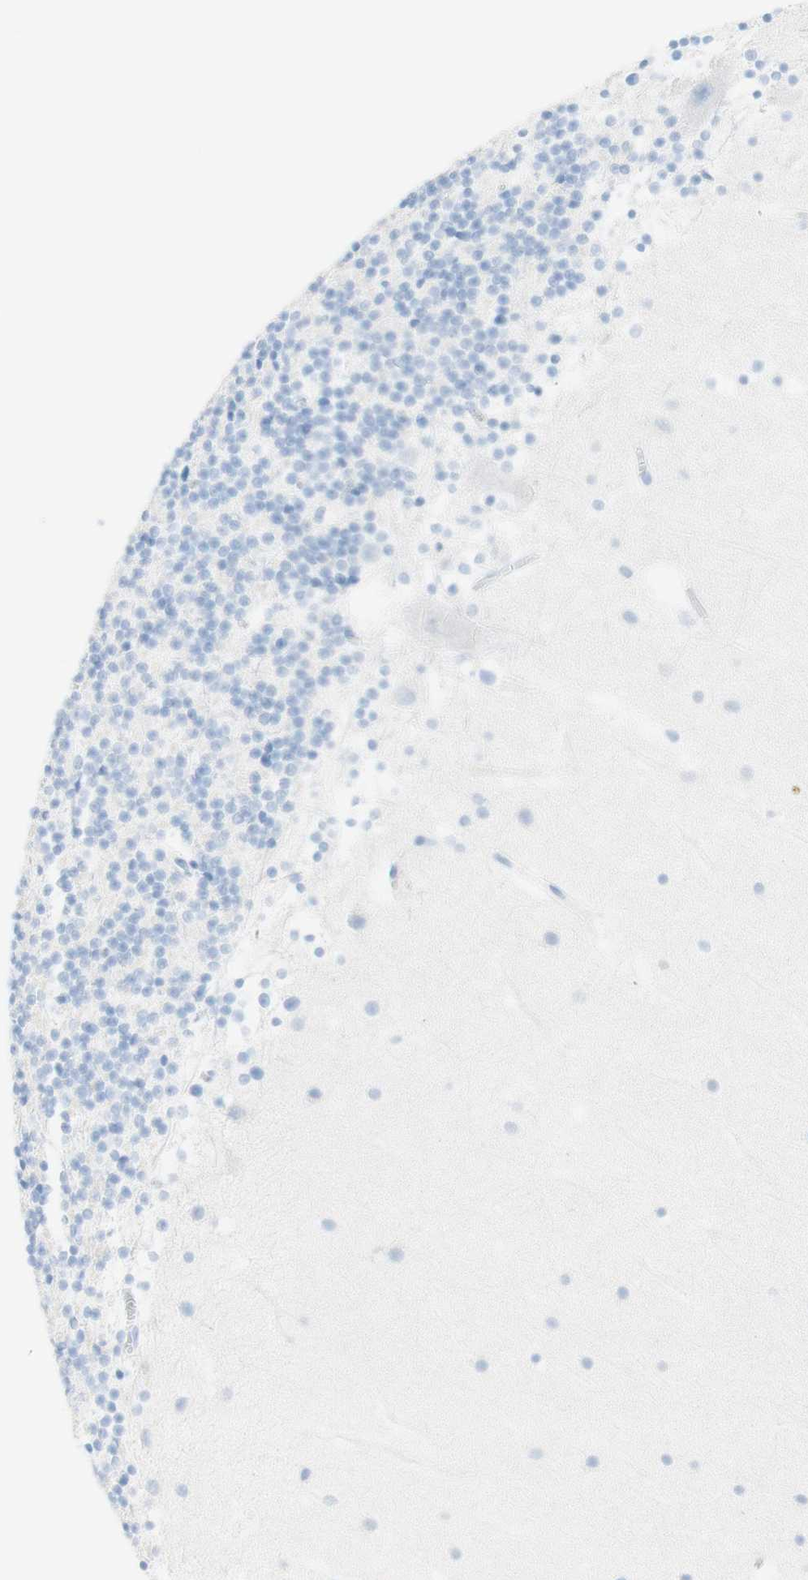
{"staining": {"intensity": "negative", "quantity": "none", "location": "none"}, "tissue": "cerebellum", "cell_type": "Cells in granular layer", "image_type": "normal", "snomed": [{"axis": "morphology", "description": "Normal tissue, NOS"}, {"axis": "topography", "description": "Cerebellum"}], "caption": "This is a photomicrograph of immunohistochemistry (IHC) staining of normal cerebellum, which shows no staining in cells in granular layer.", "gene": "TPO", "patient": {"sex": "male", "age": 45}}